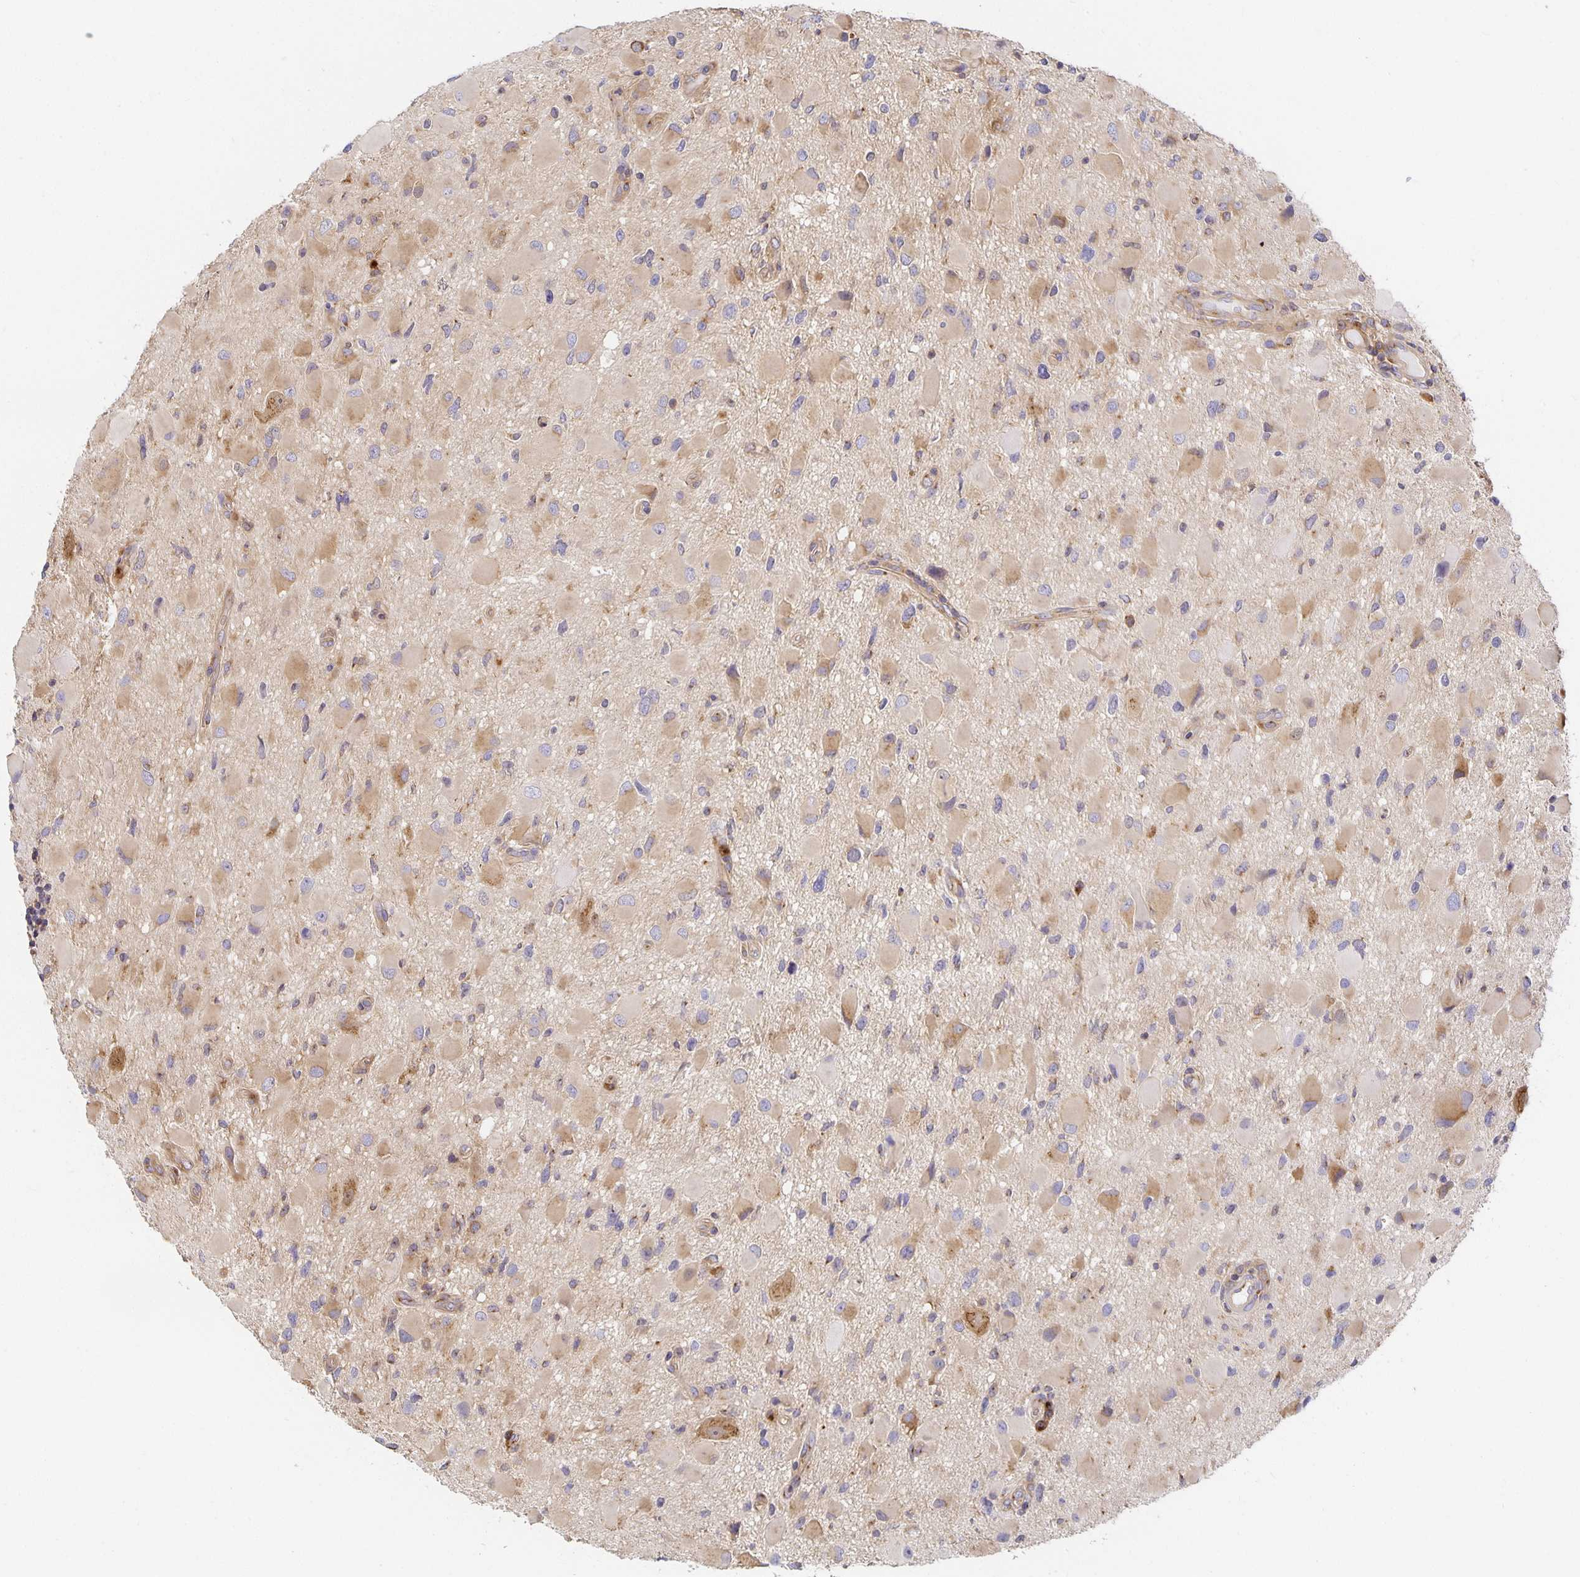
{"staining": {"intensity": "moderate", "quantity": "25%-75%", "location": "cytoplasmic/membranous"}, "tissue": "glioma", "cell_type": "Tumor cells", "image_type": "cancer", "snomed": [{"axis": "morphology", "description": "Glioma, malignant, Low grade"}, {"axis": "topography", "description": "Brain"}], "caption": "IHC (DAB (3,3'-diaminobenzidine)) staining of glioma shows moderate cytoplasmic/membranous protein positivity in approximately 25%-75% of tumor cells. (DAB (3,3'-diaminobenzidine) = brown stain, brightfield microscopy at high magnification).", "gene": "USO1", "patient": {"sex": "female", "age": 32}}